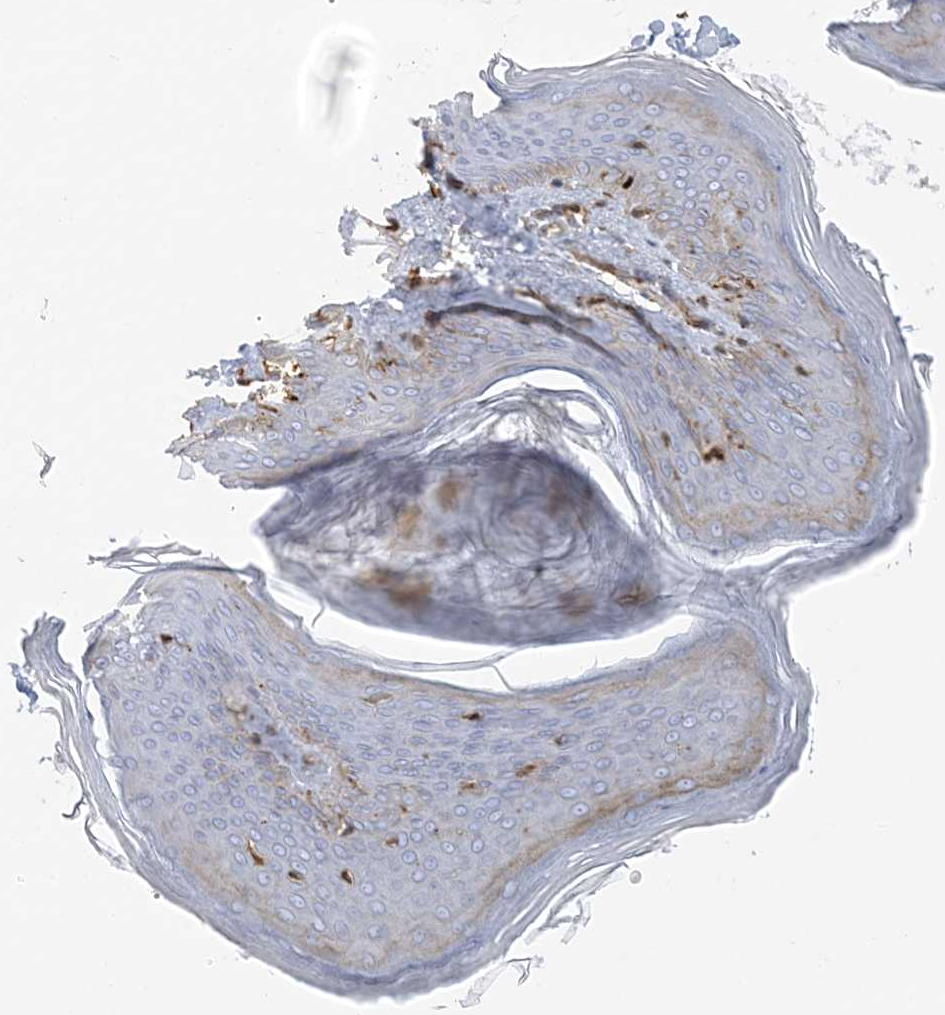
{"staining": {"intensity": "moderate", "quantity": "25%-75%", "location": "cytoplasmic/membranous"}, "tissue": "skin", "cell_type": "Fibroblasts", "image_type": "normal", "snomed": [{"axis": "morphology", "description": "Normal tissue, NOS"}, {"axis": "topography", "description": "Skin"}], "caption": "Immunohistochemical staining of unremarkable human skin shows moderate cytoplasmic/membranous protein expression in approximately 25%-75% of fibroblasts. The staining is performed using DAB brown chromogen to label protein expression. The nuclei are counter-stained blue using hematoxylin.", "gene": "ICMT", "patient": {"sex": "female", "age": 27}}